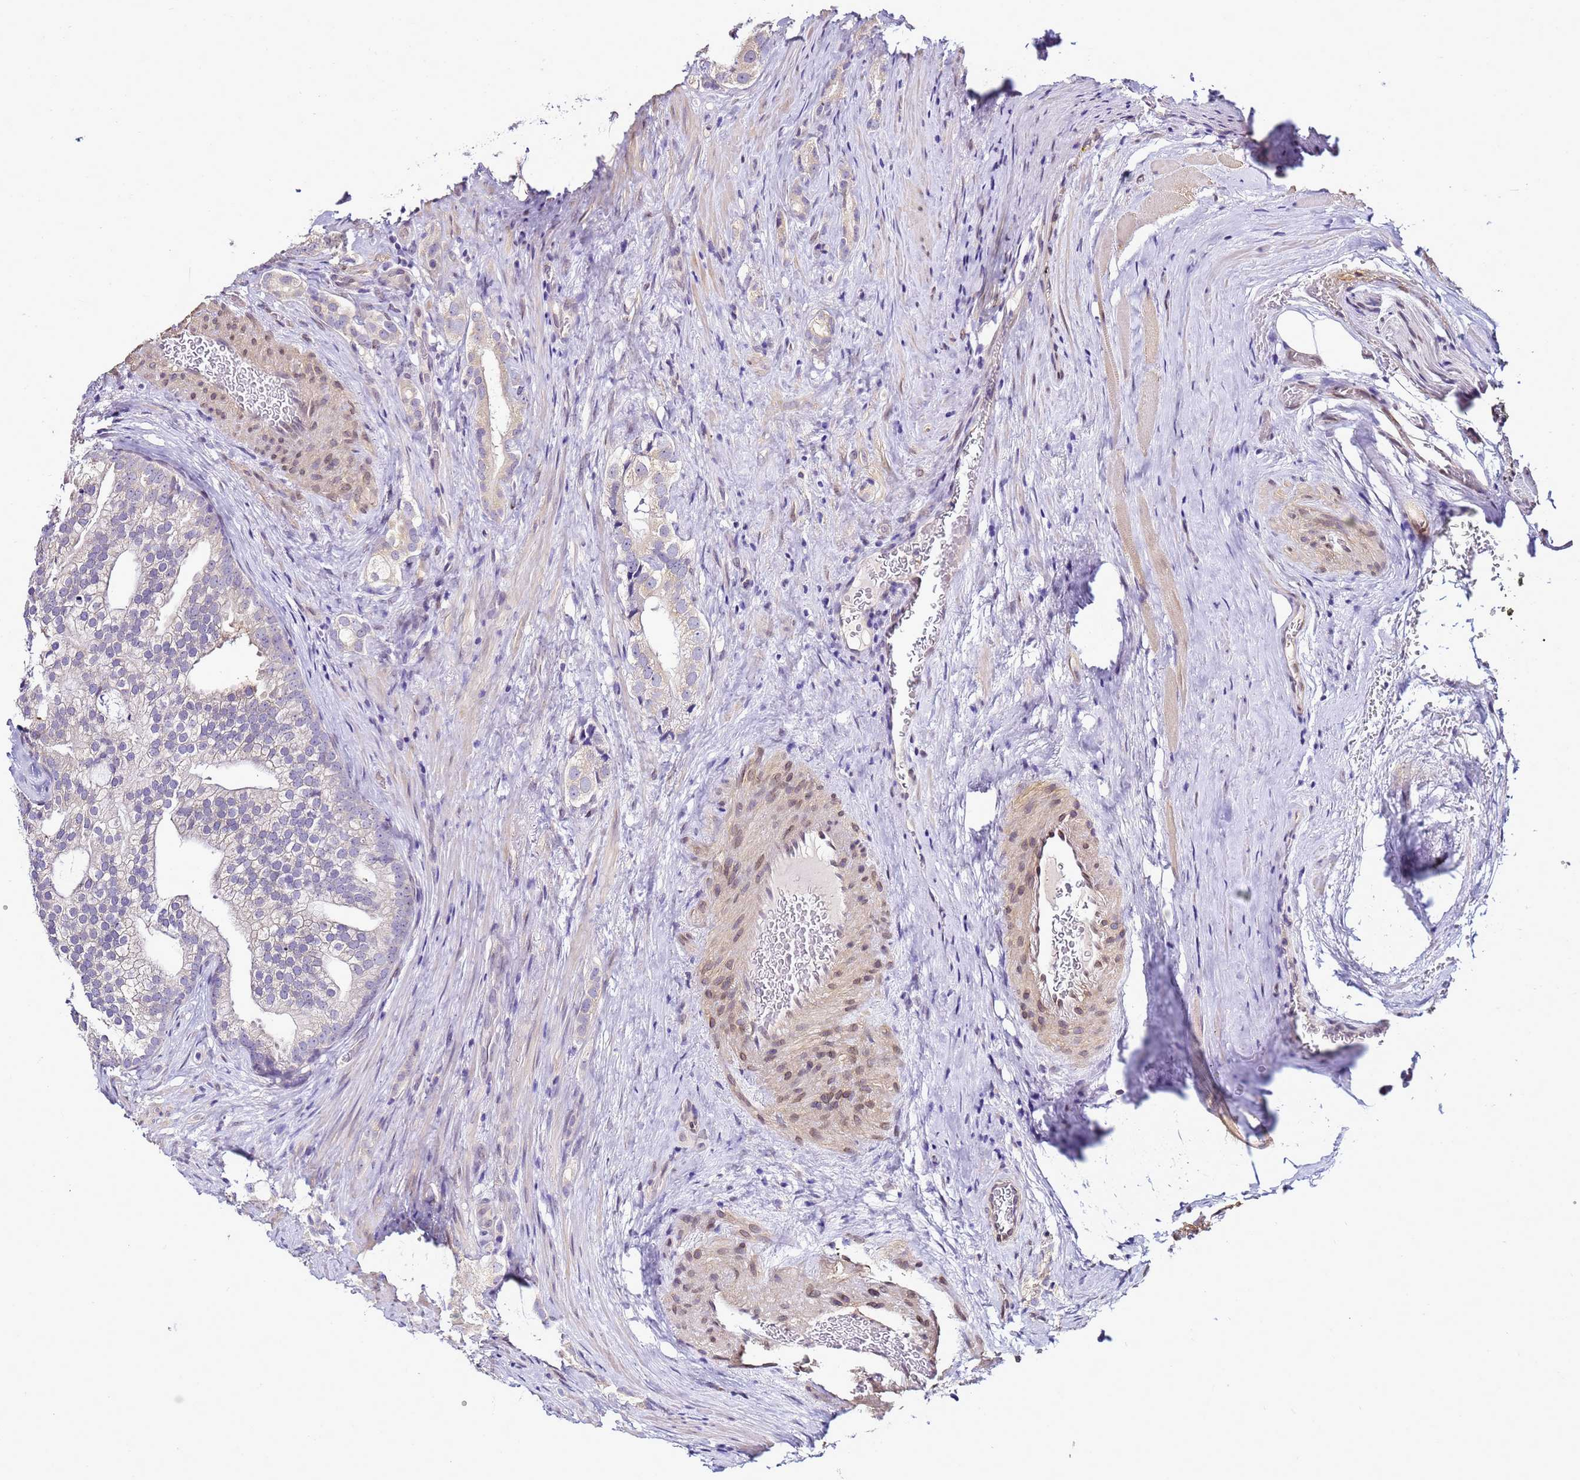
{"staining": {"intensity": "weak", "quantity": "25%-75%", "location": "cytoplasmic/membranous"}, "tissue": "prostate cancer", "cell_type": "Tumor cells", "image_type": "cancer", "snomed": [{"axis": "morphology", "description": "Adenocarcinoma, Low grade"}, {"axis": "topography", "description": "Prostate"}], "caption": "Low-grade adenocarcinoma (prostate) was stained to show a protein in brown. There is low levels of weak cytoplasmic/membranous staining in approximately 25%-75% of tumor cells. (DAB = brown stain, brightfield microscopy at high magnification).", "gene": "FAM166B", "patient": {"sex": "male", "age": 71}}